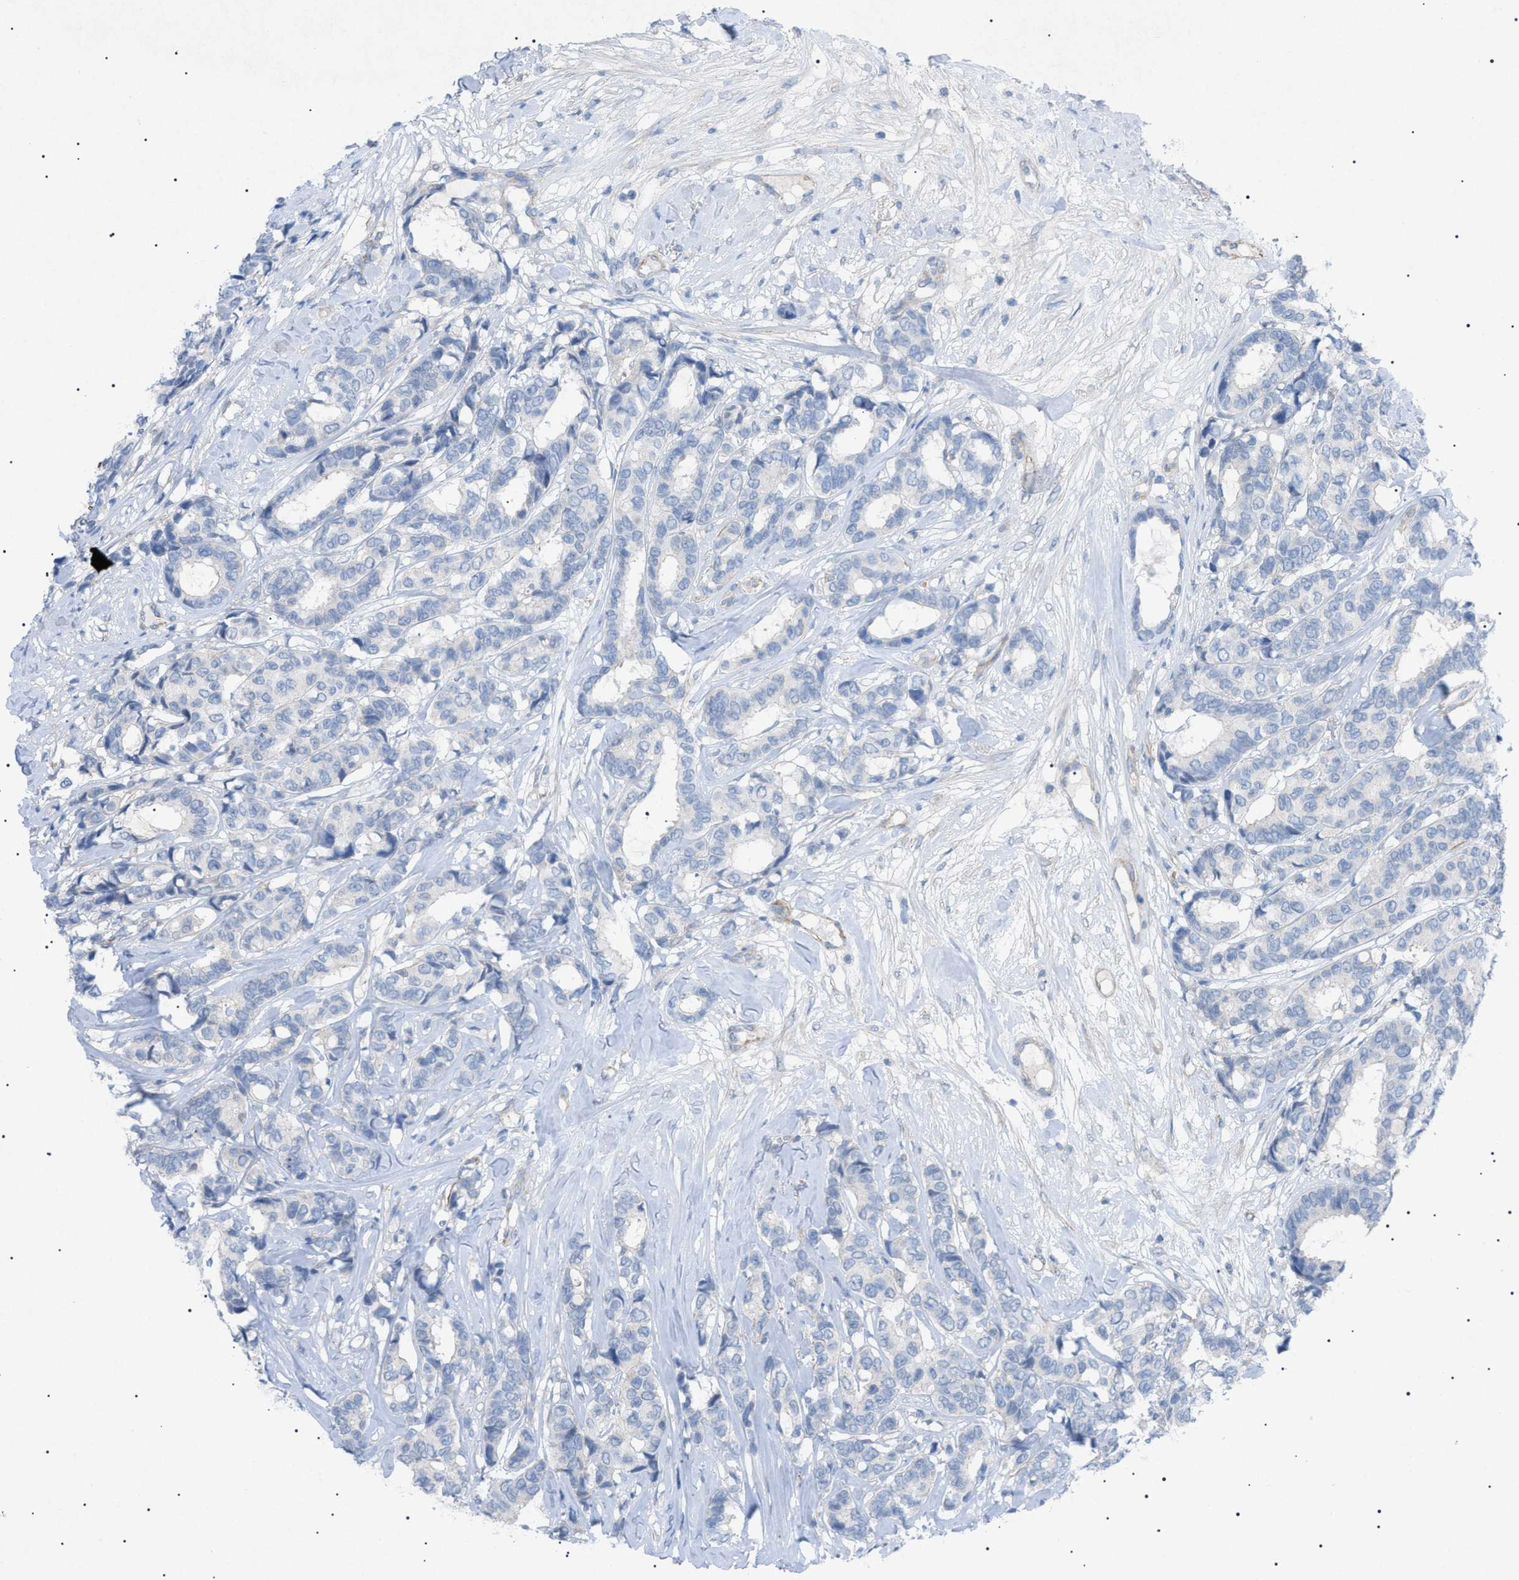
{"staining": {"intensity": "negative", "quantity": "none", "location": "none"}, "tissue": "breast cancer", "cell_type": "Tumor cells", "image_type": "cancer", "snomed": [{"axis": "morphology", "description": "Duct carcinoma"}, {"axis": "topography", "description": "Breast"}], "caption": "The photomicrograph reveals no significant positivity in tumor cells of breast cancer (intraductal carcinoma).", "gene": "ADAMTS1", "patient": {"sex": "female", "age": 87}}